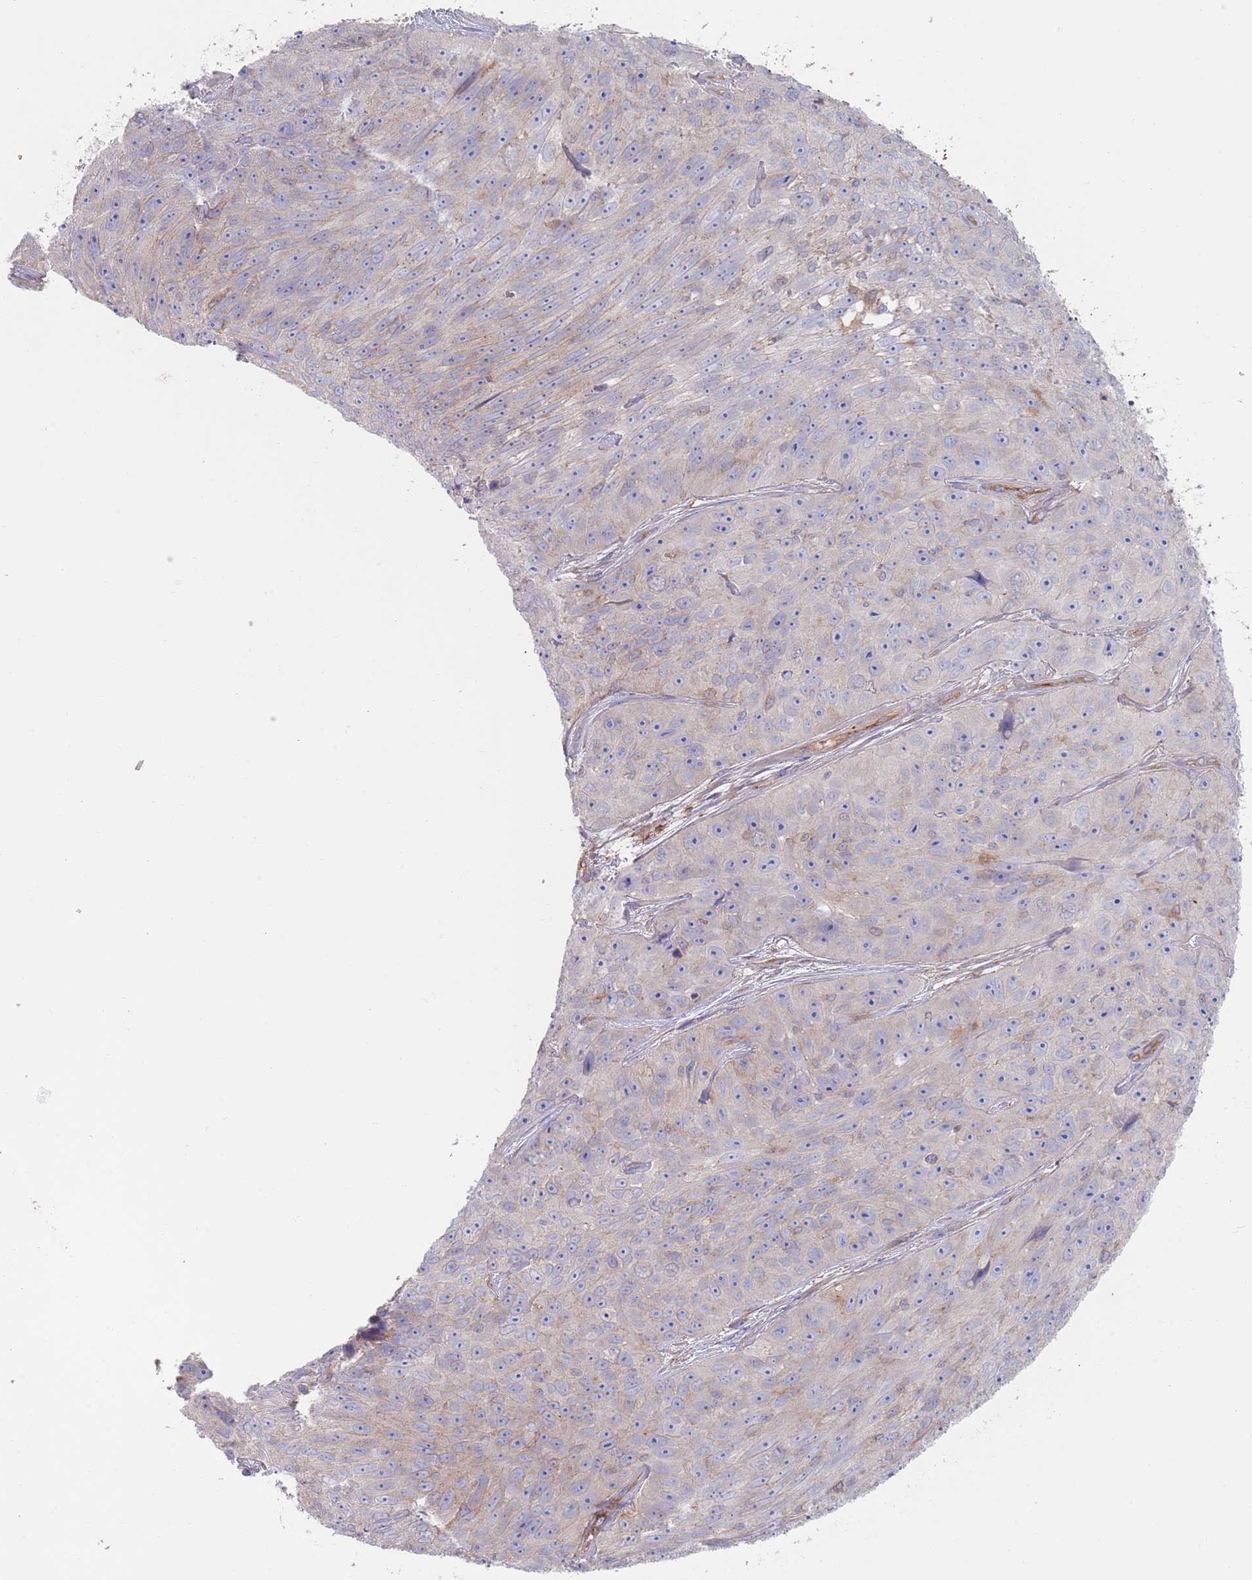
{"staining": {"intensity": "negative", "quantity": "none", "location": "none"}, "tissue": "skin cancer", "cell_type": "Tumor cells", "image_type": "cancer", "snomed": [{"axis": "morphology", "description": "Squamous cell carcinoma, NOS"}, {"axis": "topography", "description": "Skin"}], "caption": "Skin cancer (squamous cell carcinoma) was stained to show a protein in brown. There is no significant positivity in tumor cells.", "gene": "APPL2", "patient": {"sex": "female", "age": 87}}